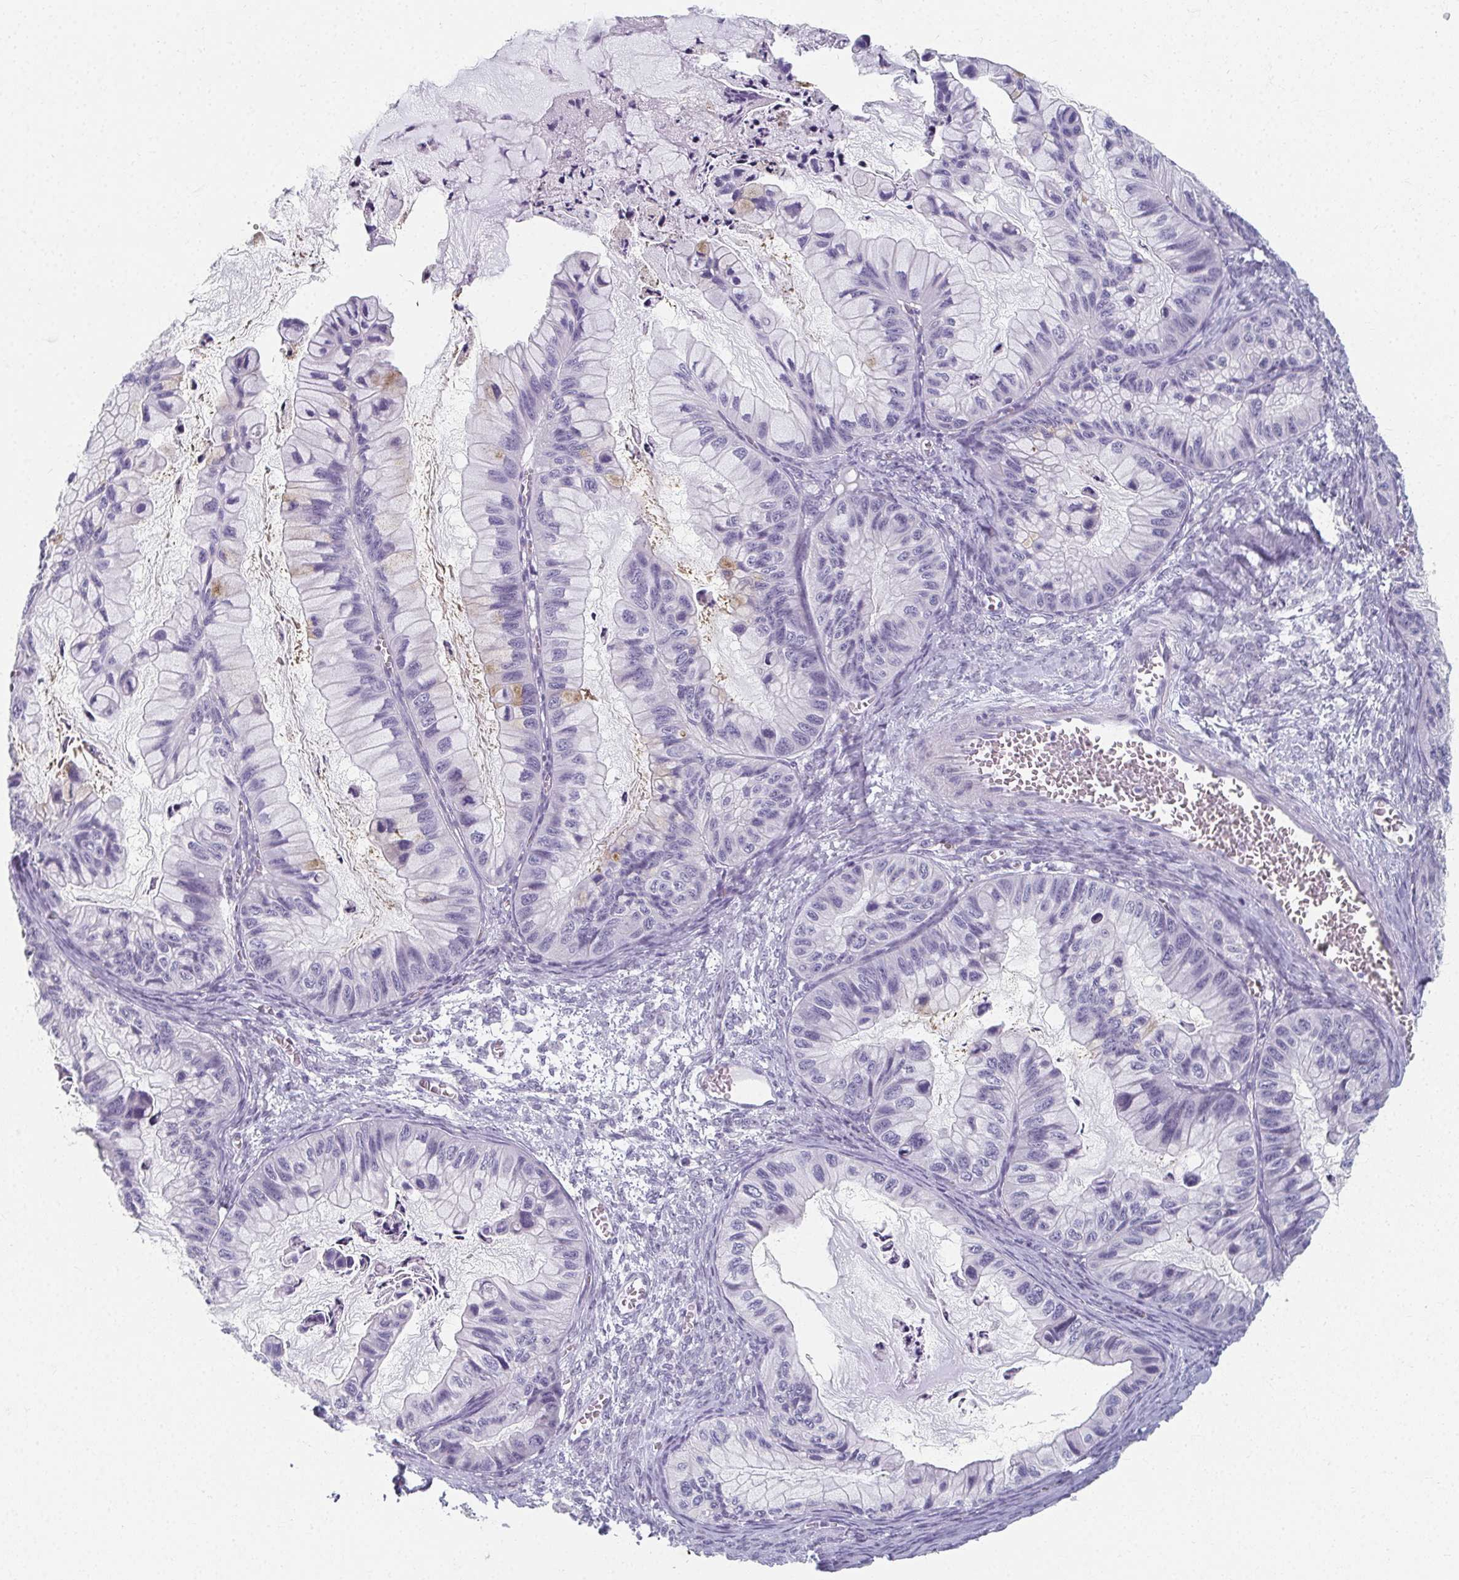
{"staining": {"intensity": "negative", "quantity": "none", "location": "none"}, "tissue": "ovarian cancer", "cell_type": "Tumor cells", "image_type": "cancer", "snomed": [{"axis": "morphology", "description": "Cystadenocarcinoma, mucinous, NOS"}, {"axis": "topography", "description": "Ovary"}], "caption": "The histopathology image reveals no staining of tumor cells in mucinous cystadenocarcinoma (ovarian). Brightfield microscopy of immunohistochemistry (IHC) stained with DAB (brown) and hematoxylin (blue), captured at high magnification.", "gene": "CAMKV", "patient": {"sex": "female", "age": 72}}